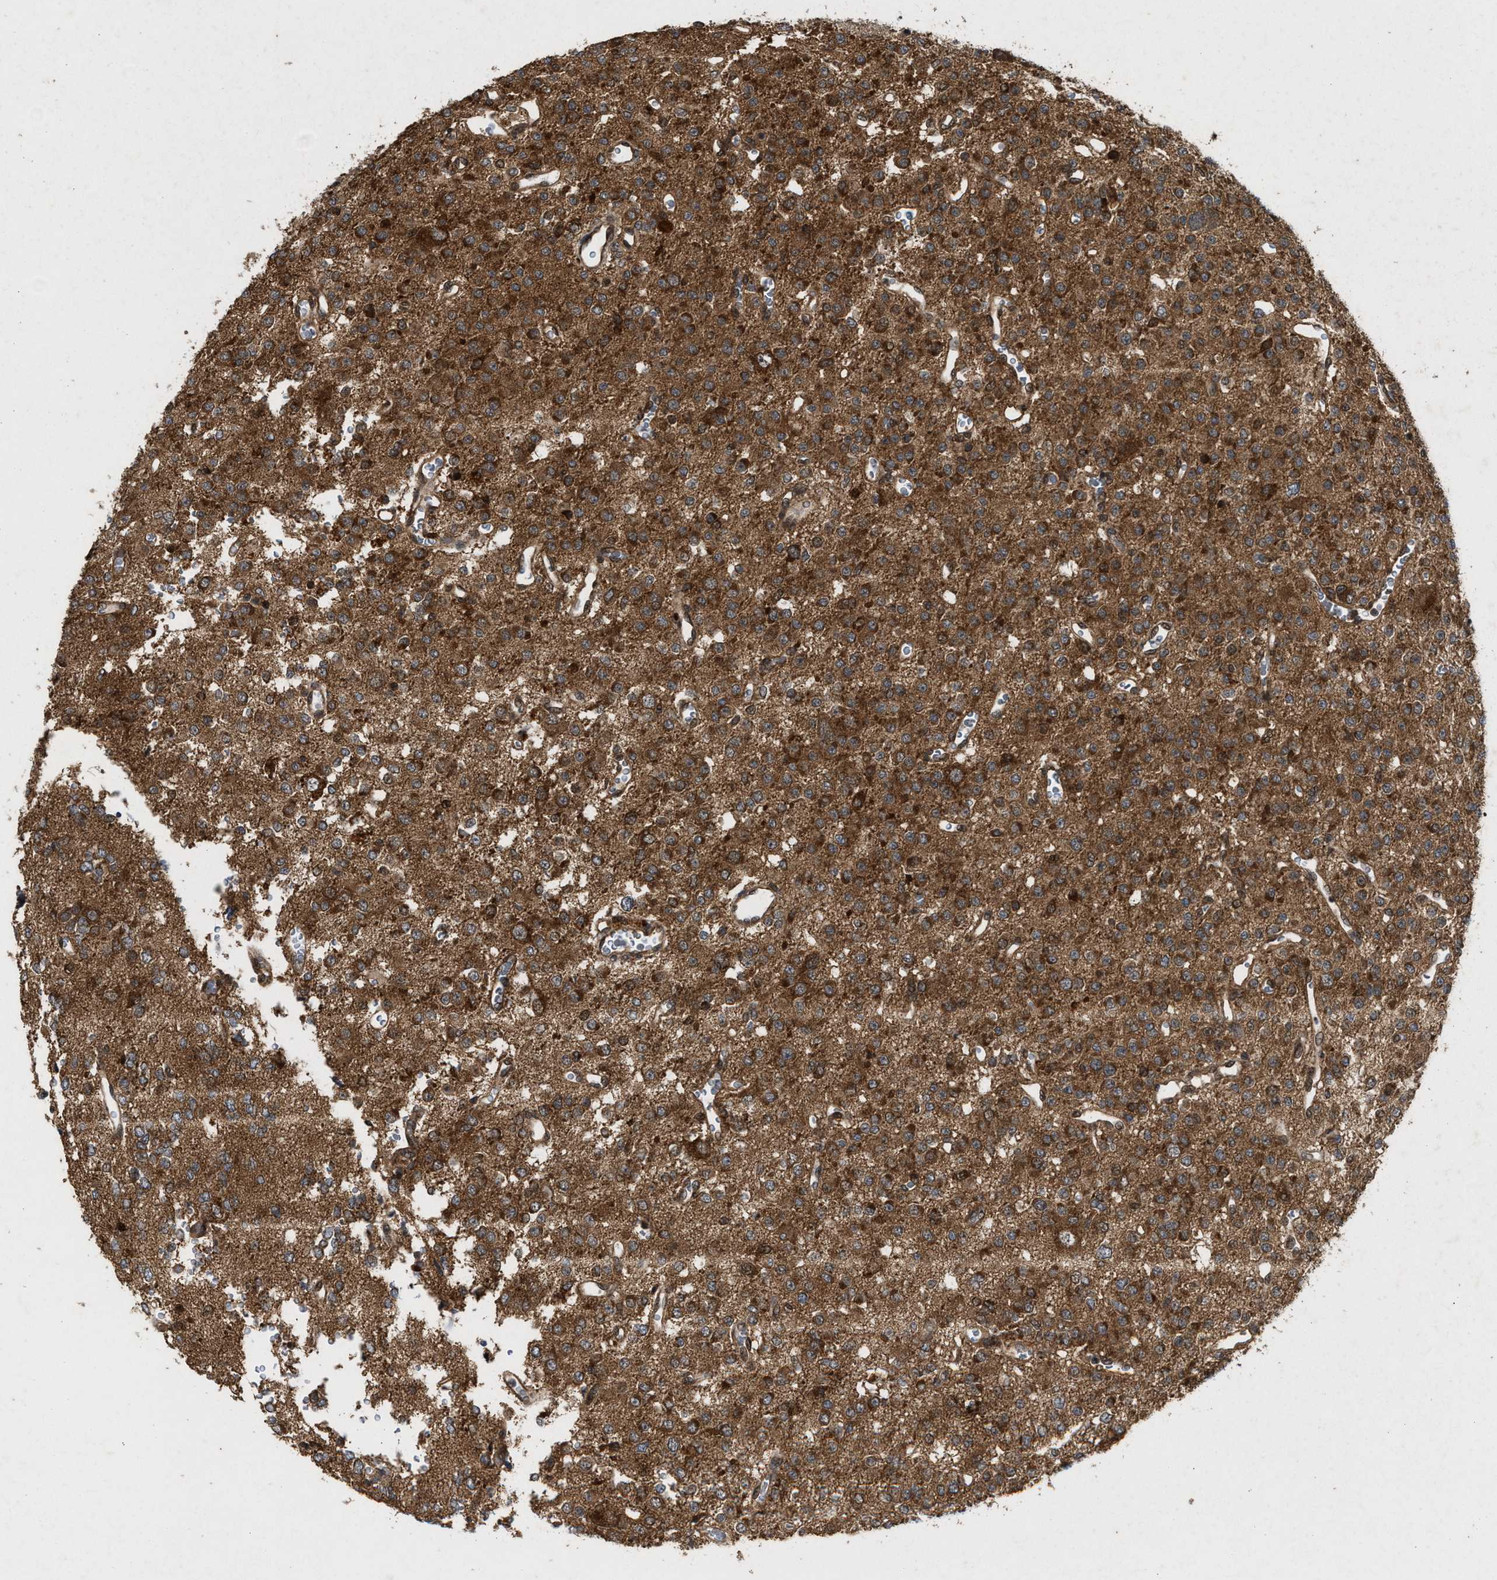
{"staining": {"intensity": "moderate", "quantity": ">75%", "location": "cytoplasmic/membranous"}, "tissue": "glioma", "cell_type": "Tumor cells", "image_type": "cancer", "snomed": [{"axis": "morphology", "description": "Glioma, malignant, Low grade"}, {"axis": "topography", "description": "Brain"}], "caption": "Protein staining reveals moderate cytoplasmic/membranous positivity in about >75% of tumor cells in glioma. The protein is stained brown, and the nuclei are stained in blue (DAB (3,3'-diaminobenzidine) IHC with brightfield microscopy, high magnification).", "gene": "CFLAR", "patient": {"sex": "male", "age": 38}}